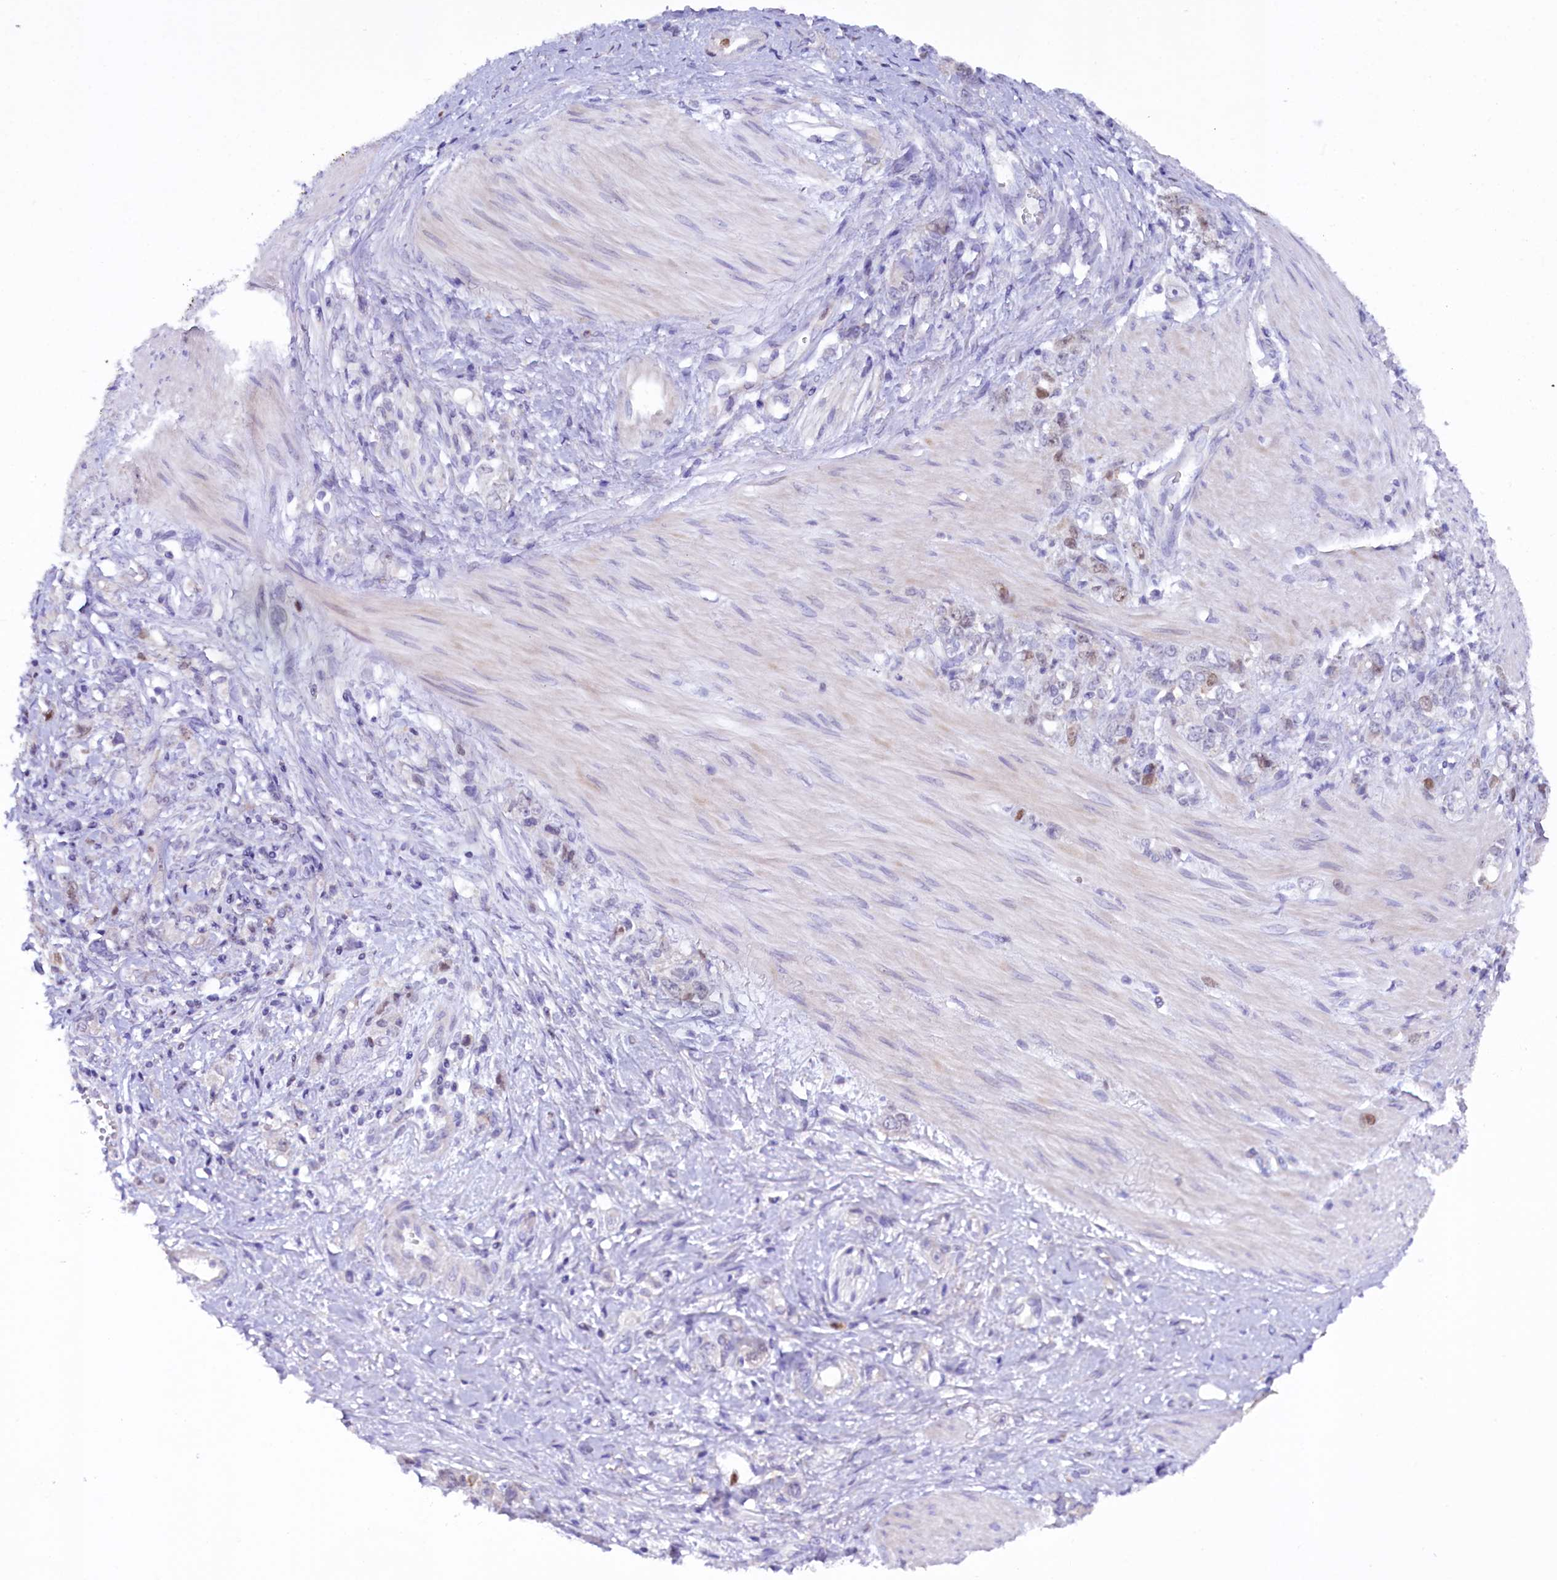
{"staining": {"intensity": "weak", "quantity": "25%-75%", "location": "nuclear"}, "tissue": "stomach cancer", "cell_type": "Tumor cells", "image_type": "cancer", "snomed": [{"axis": "morphology", "description": "Adenocarcinoma, NOS"}, {"axis": "topography", "description": "Stomach"}], "caption": "Stomach cancer (adenocarcinoma) tissue demonstrates weak nuclear staining in approximately 25%-75% of tumor cells The staining was performed using DAB (3,3'-diaminobenzidine) to visualize the protein expression in brown, while the nuclei were stained in blue with hematoxylin (Magnification: 20x).", "gene": "FAM111B", "patient": {"sex": "female", "age": 76}}